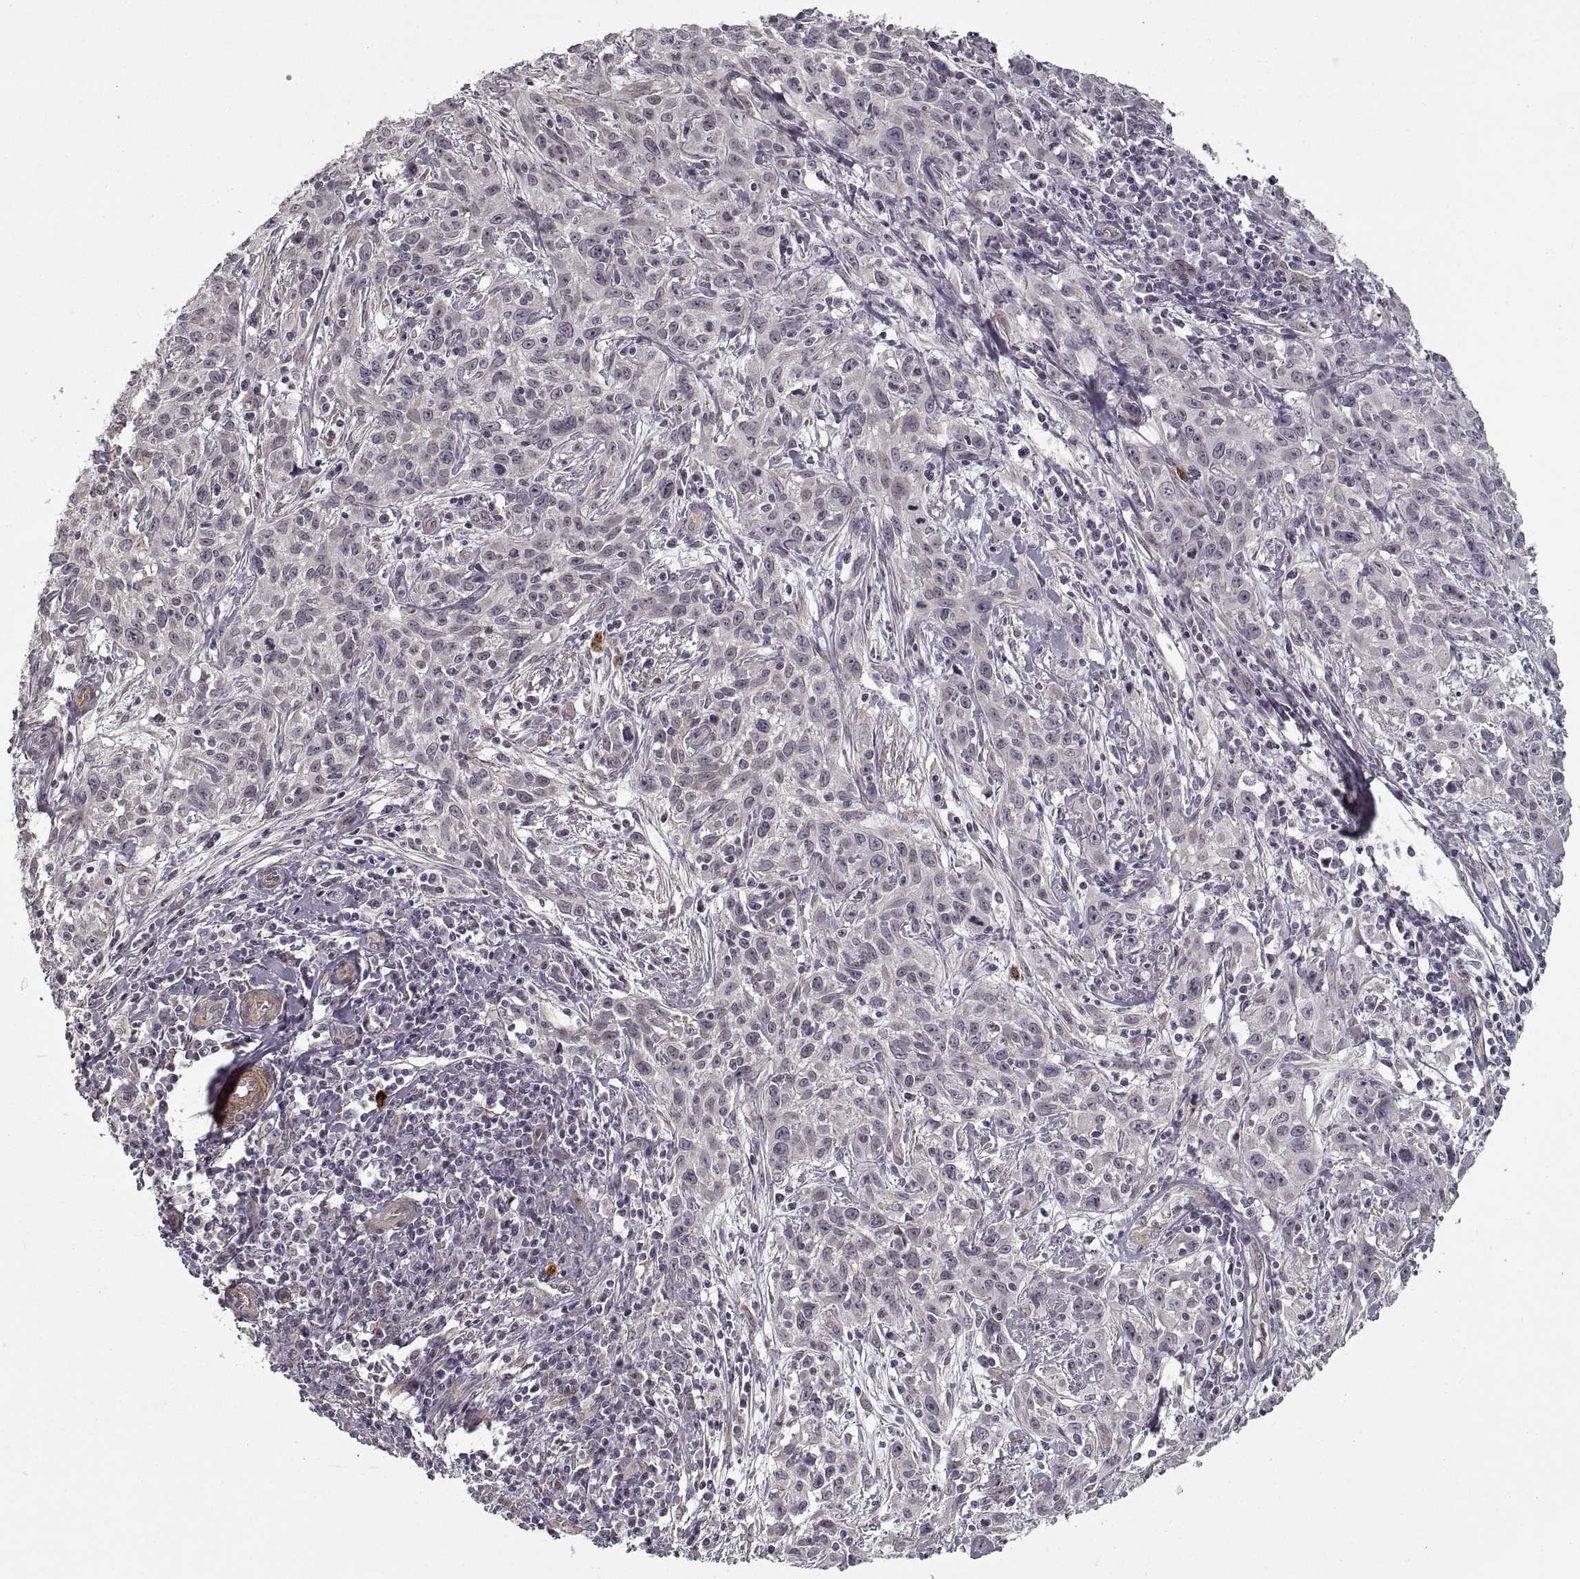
{"staining": {"intensity": "negative", "quantity": "none", "location": "none"}, "tissue": "cervical cancer", "cell_type": "Tumor cells", "image_type": "cancer", "snomed": [{"axis": "morphology", "description": "Squamous cell carcinoma, NOS"}, {"axis": "topography", "description": "Cervix"}], "caption": "Tumor cells show no significant protein expression in cervical cancer. The staining was performed using DAB (3,3'-diaminobenzidine) to visualize the protein expression in brown, while the nuclei were stained in blue with hematoxylin (Magnification: 20x).", "gene": "LAMB2", "patient": {"sex": "female", "age": 38}}